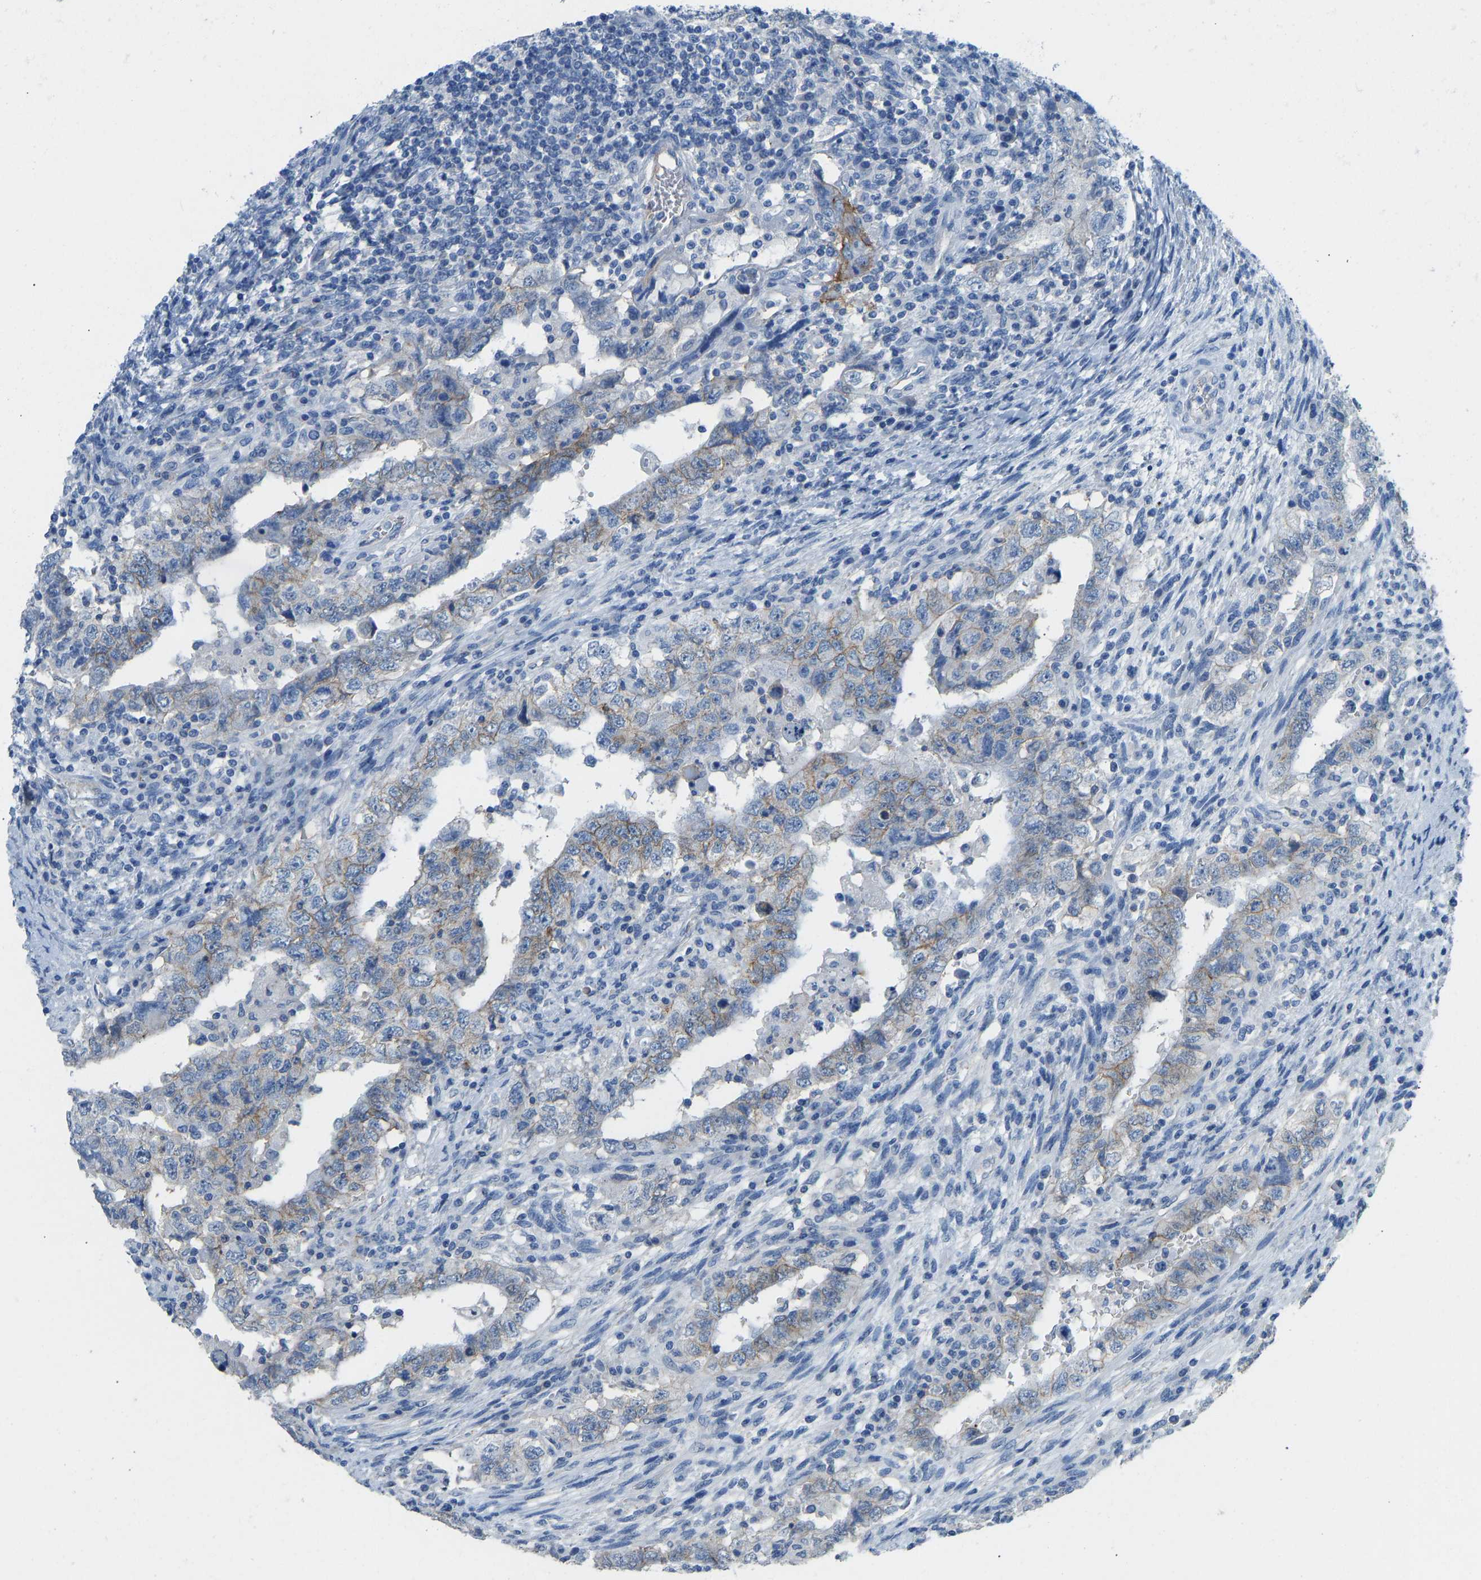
{"staining": {"intensity": "weak", "quantity": "25%-75%", "location": "cytoplasmic/membranous"}, "tissue": "testis cancer", "cell_type": "Tumor cells", "image_type": "cancer", "snomed": [{"axis": "morphology", "description": "Carcinoma, Embryonal, NOS"}, {"axis": "topography", "description": "Testis"}], "caption": "Weak cytoplasmic/membranous staining for a protein is present in about 25%-75% of tumor cells of testis cancer (embryonal carcinoma) using immunohistochemistry (IHC).", "gene": "ATP1A1", "patient": {"sex": "male", "age": 26}}